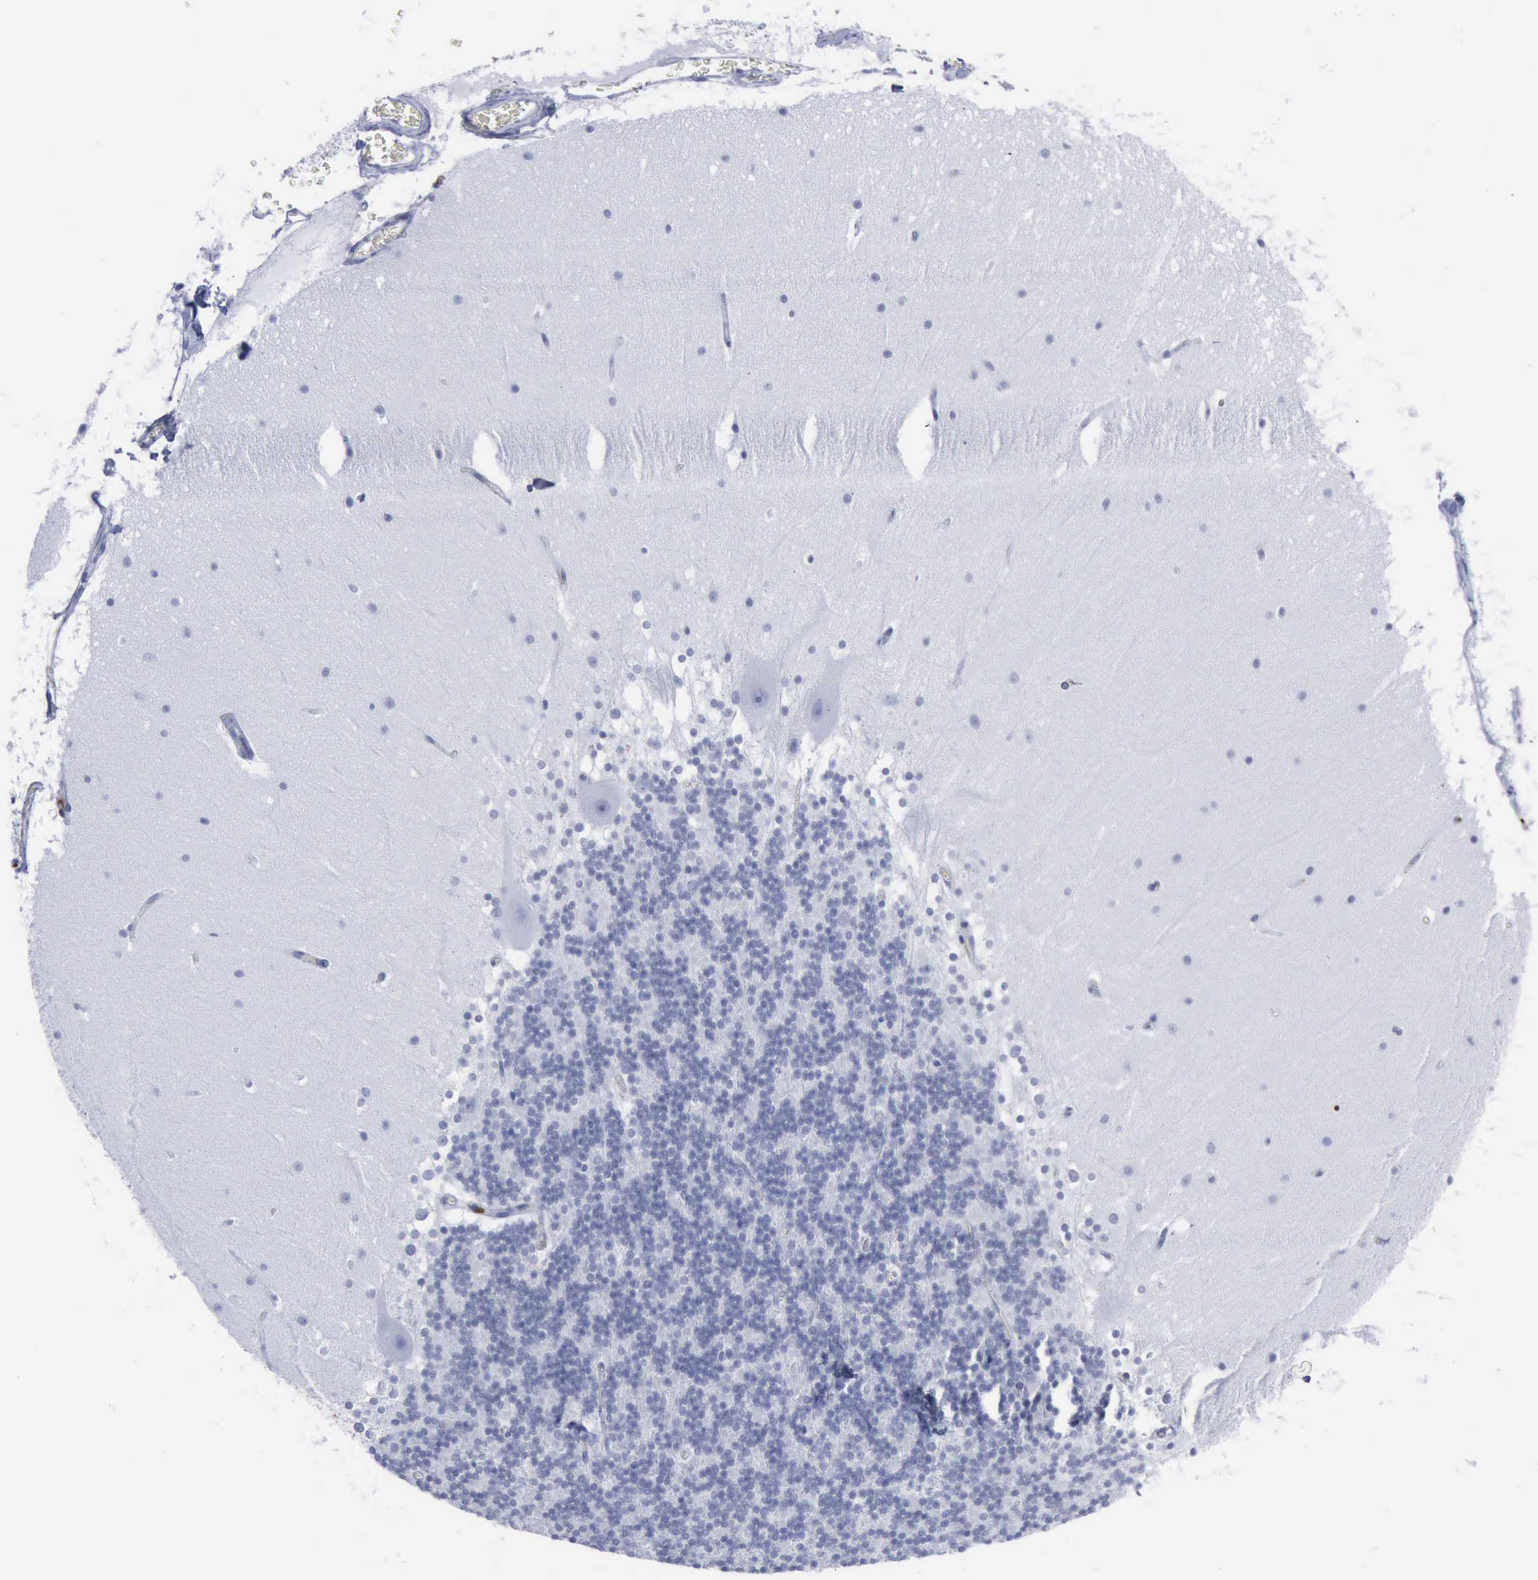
{"staining": {"intensity": "negative", "quantity": "none", "location": "none"}, "tissue": "cerebellum", "cell_type": "Cells in granular layer", "image_type": "normal", "snomed": [{"axis": "morphology", "description": "Normal tissue, NOS"}, {"axis": "topography", "description": "Cerebellum"}], "caption": "The image demonstrates no significant positivity in cells in granular layer of cerebellum.", "gene": "CSTA", "patient": {"sex": "female", "age": 19}}